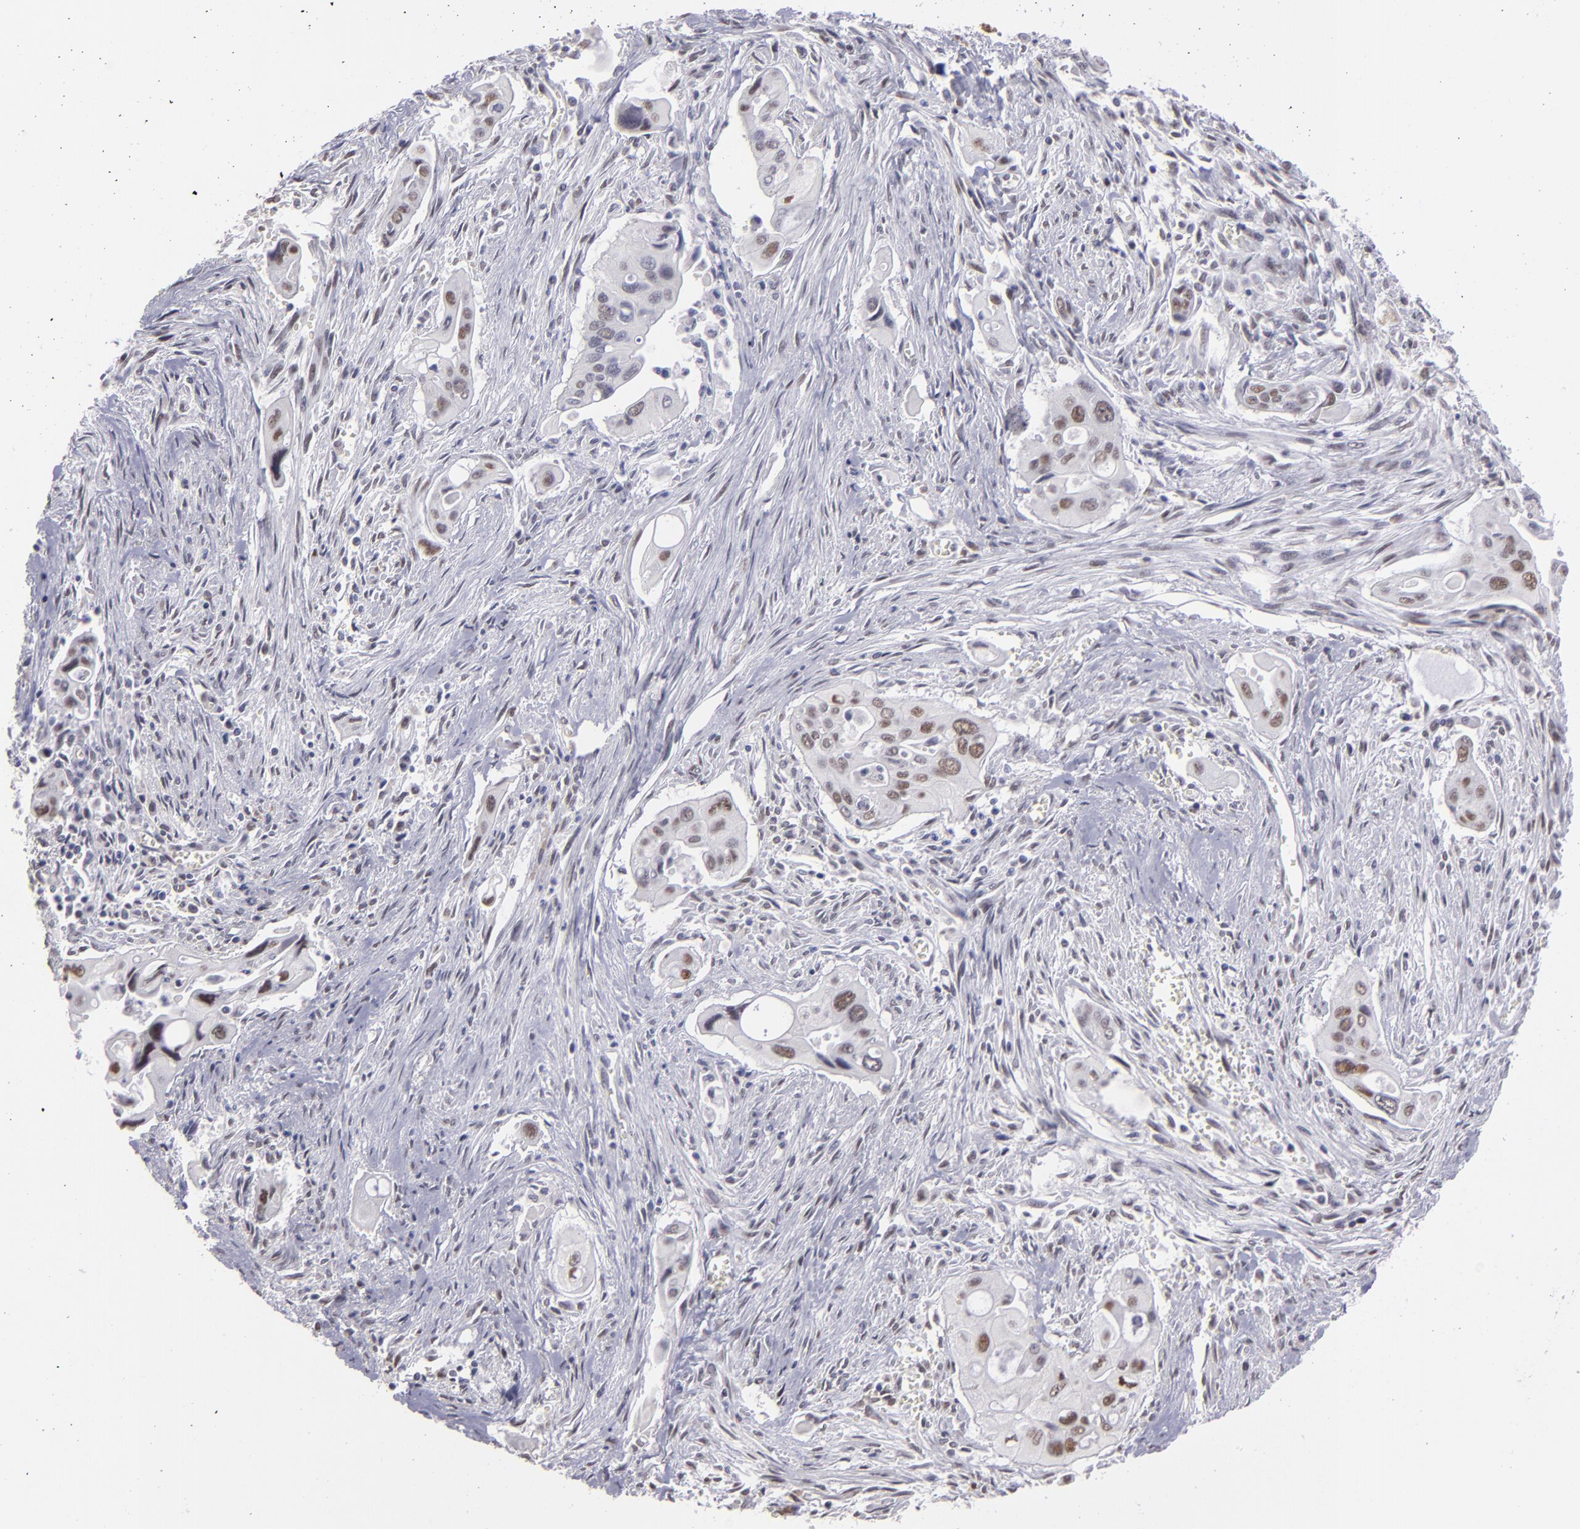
{"staining": {"intensity": "moderate", "quantity": "25%-75%", "location": "nuclear"}, "tissue": "pancreatic cancer", "cell_type": "Tumor cells", "image_type": "cancer", "snomed": [{"axis": "morphology", "description": "Adenocarcinoma, NOS"}, {"axis": "topography", "description": "Pancreas"}], "caption": "Moderate nuclear positivity is seen in about 25%-75% of tumor cells in pancreatic adenocarcinoma.", "gene": "OTUB2", "patient": {"sex": "male", "age": 77}}